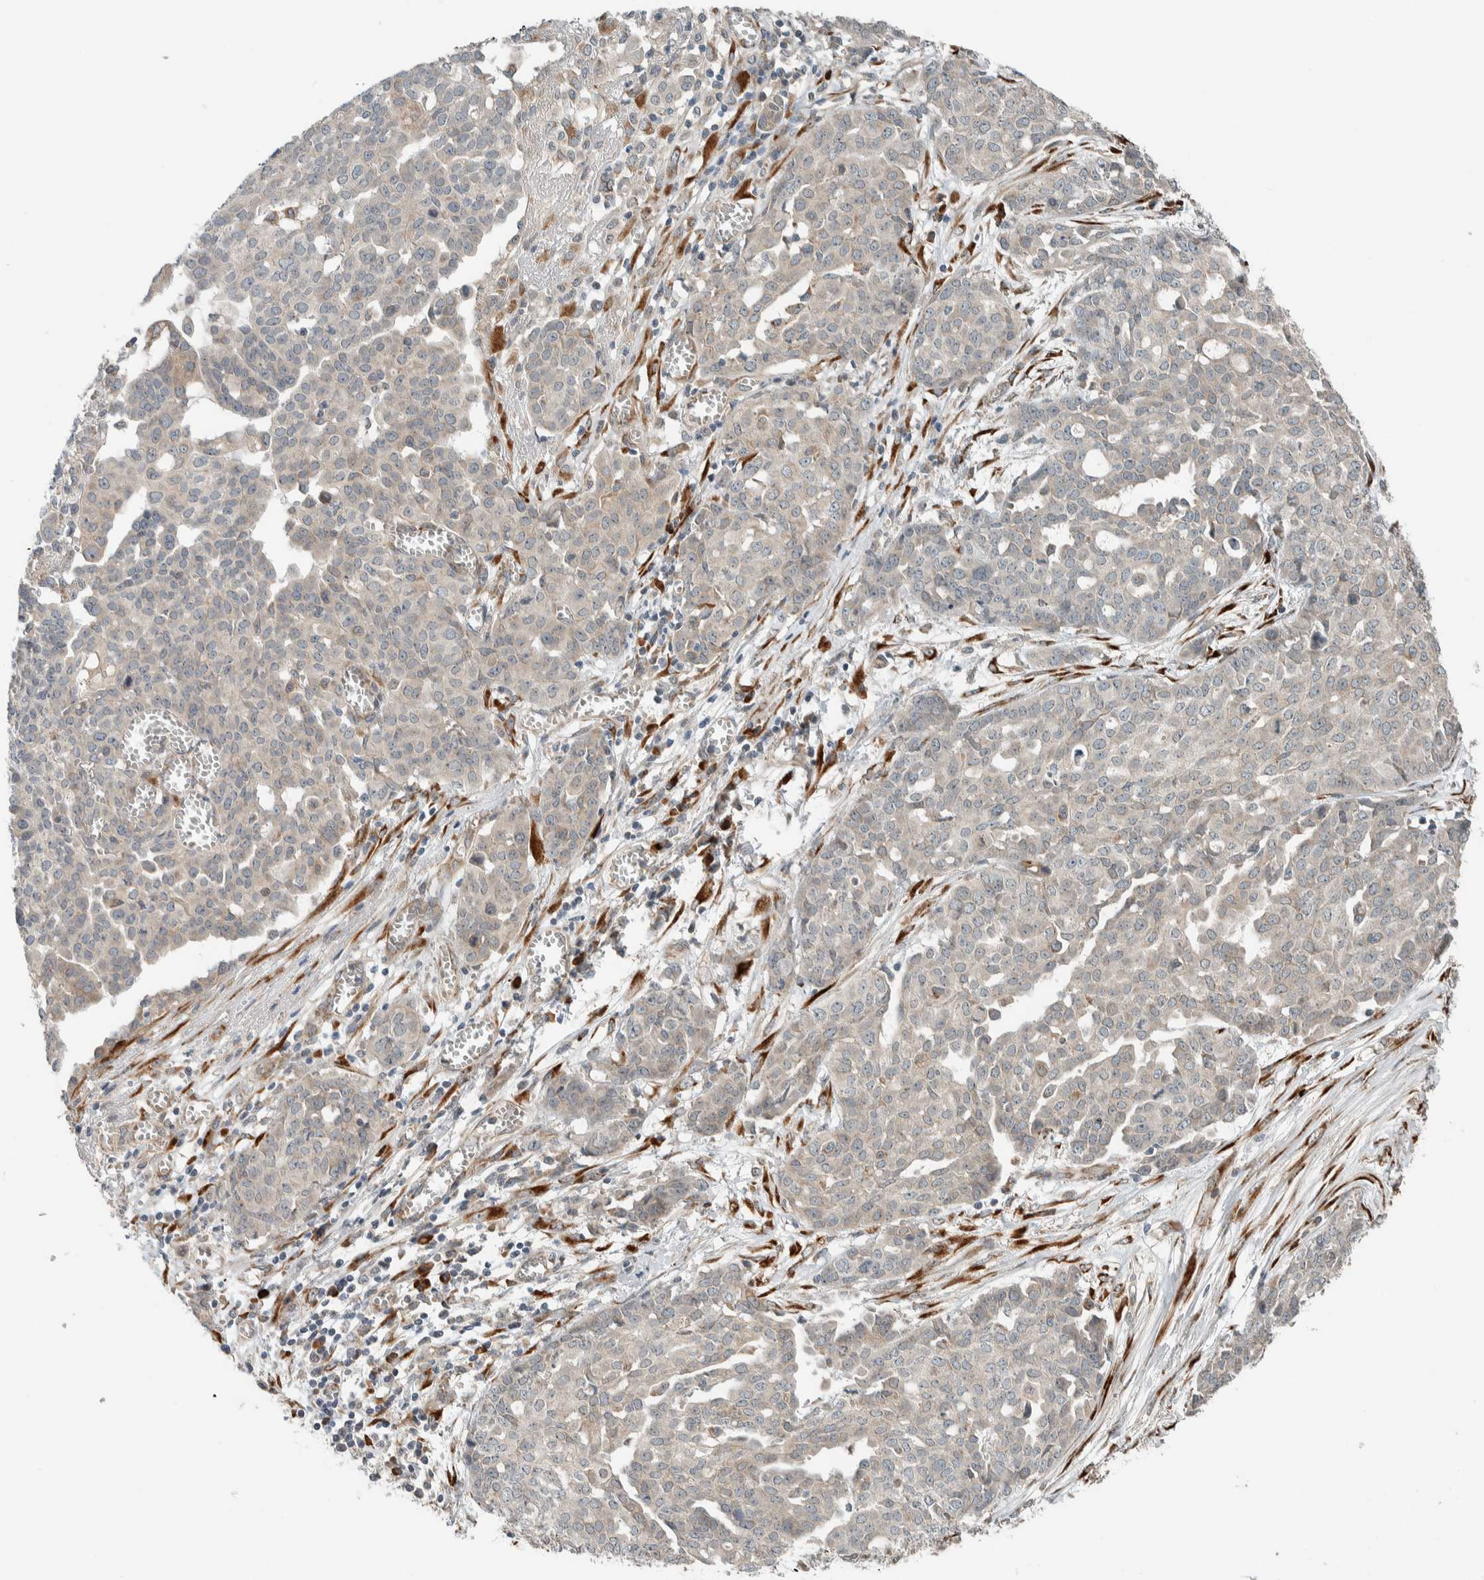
{"staining": {"intensity": "negative", "quantity": "none", "location": "none"}, "tissue": "ovarian cancer", "cell_type": "Tumor cells", "image_type": "cancer", "snomed": [{"axis": "morphology", "description": "Cystadenocarcinoma, serous, NOS"}, {"axis": "topography", "description": "Soft tissue"}, {"axis": "topography", "description": "Ovary"}], "caption": "Histopathology image shows no significant protein staining in tumor cells of ovarian serous cystadenocarcinoma. (Brightfield microscopy of DAB IHC at high magnification).", "gene": "CTBP2", "patient": {"sex": "female", "age": 57}}